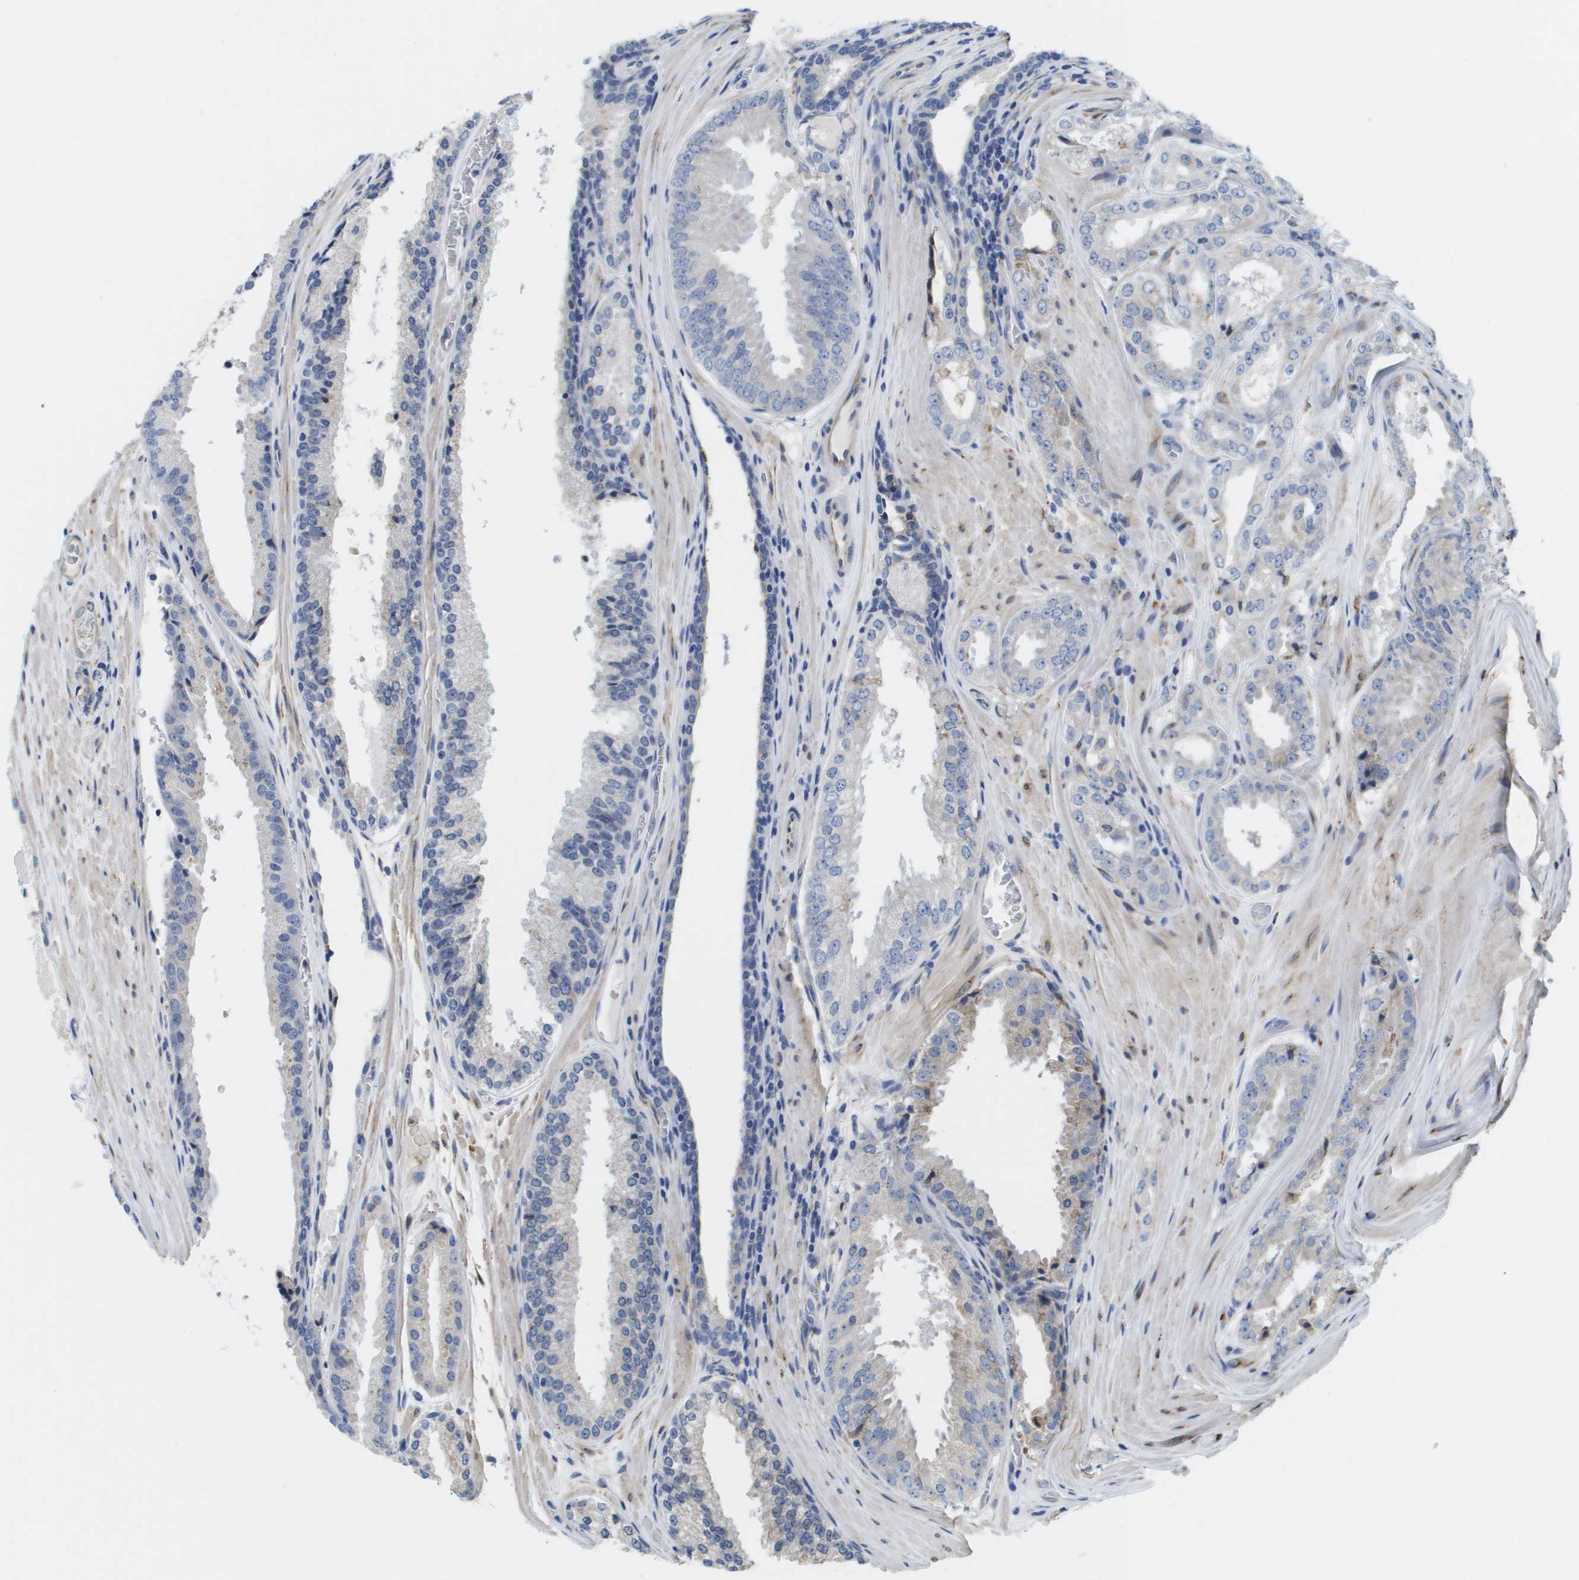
{"staining": {"intensity": "negative", "quantity": "none", "location": "none"}, "tissue": "prostate cancer", "cell_type": "Tumor cells", "image_type": "cancer", "snomed": [{"axis": "morphology", "description": "Adenocarcinoma, High grade"}, {"axis": "topography", "description": "Prostate"}], "caption": "Tumor cells show no significant protein staining in prostate high-grade adenocarcinoma.", "gene": "ST3GAL2", "patient": {"sex": "male", "age": 65}}